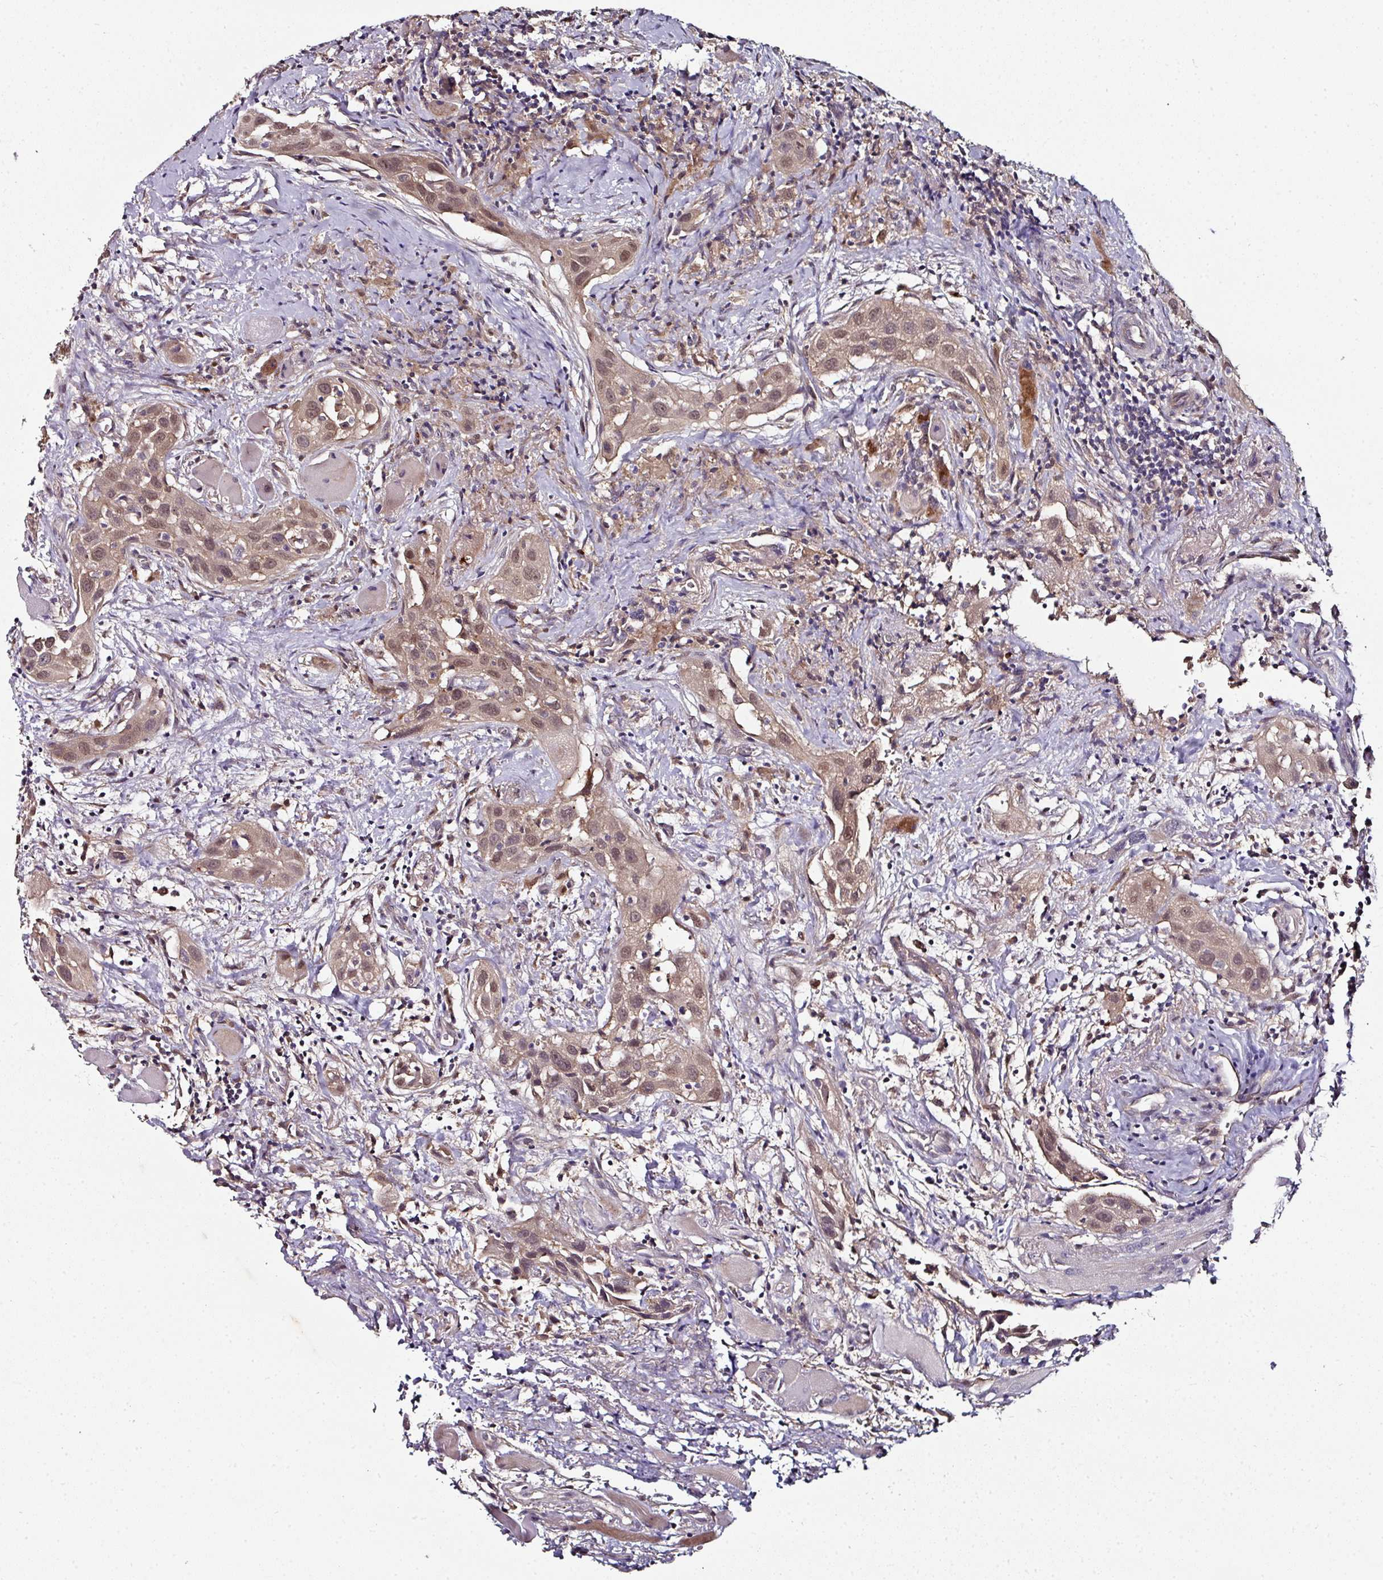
{"staining": {"intensity": "moderate", "quantity": ">75%", "location": "cytoplasmic/membranous,nuclear"}, "tissue": "head and neck cancer", "cell_type": "Tumor cells", "image_type": "cancer", "snomed": [{"axis": "morphology", "description": "Squamous cell carcinoma, NOS"}, {"axis": "topography", "description": "Oral tissue"}, {"axis": "topography", "description": "Head-Neck"}], "caption": "This is a photomicrograph of IHC staining of squamous cell carcinoma (head and neck), which shows moderate staining in the cytoplasmic/membranous and nuclear of tumor cells.", "gene": "CTDSP2", "patient": {"sex": "female", "age": 50}}